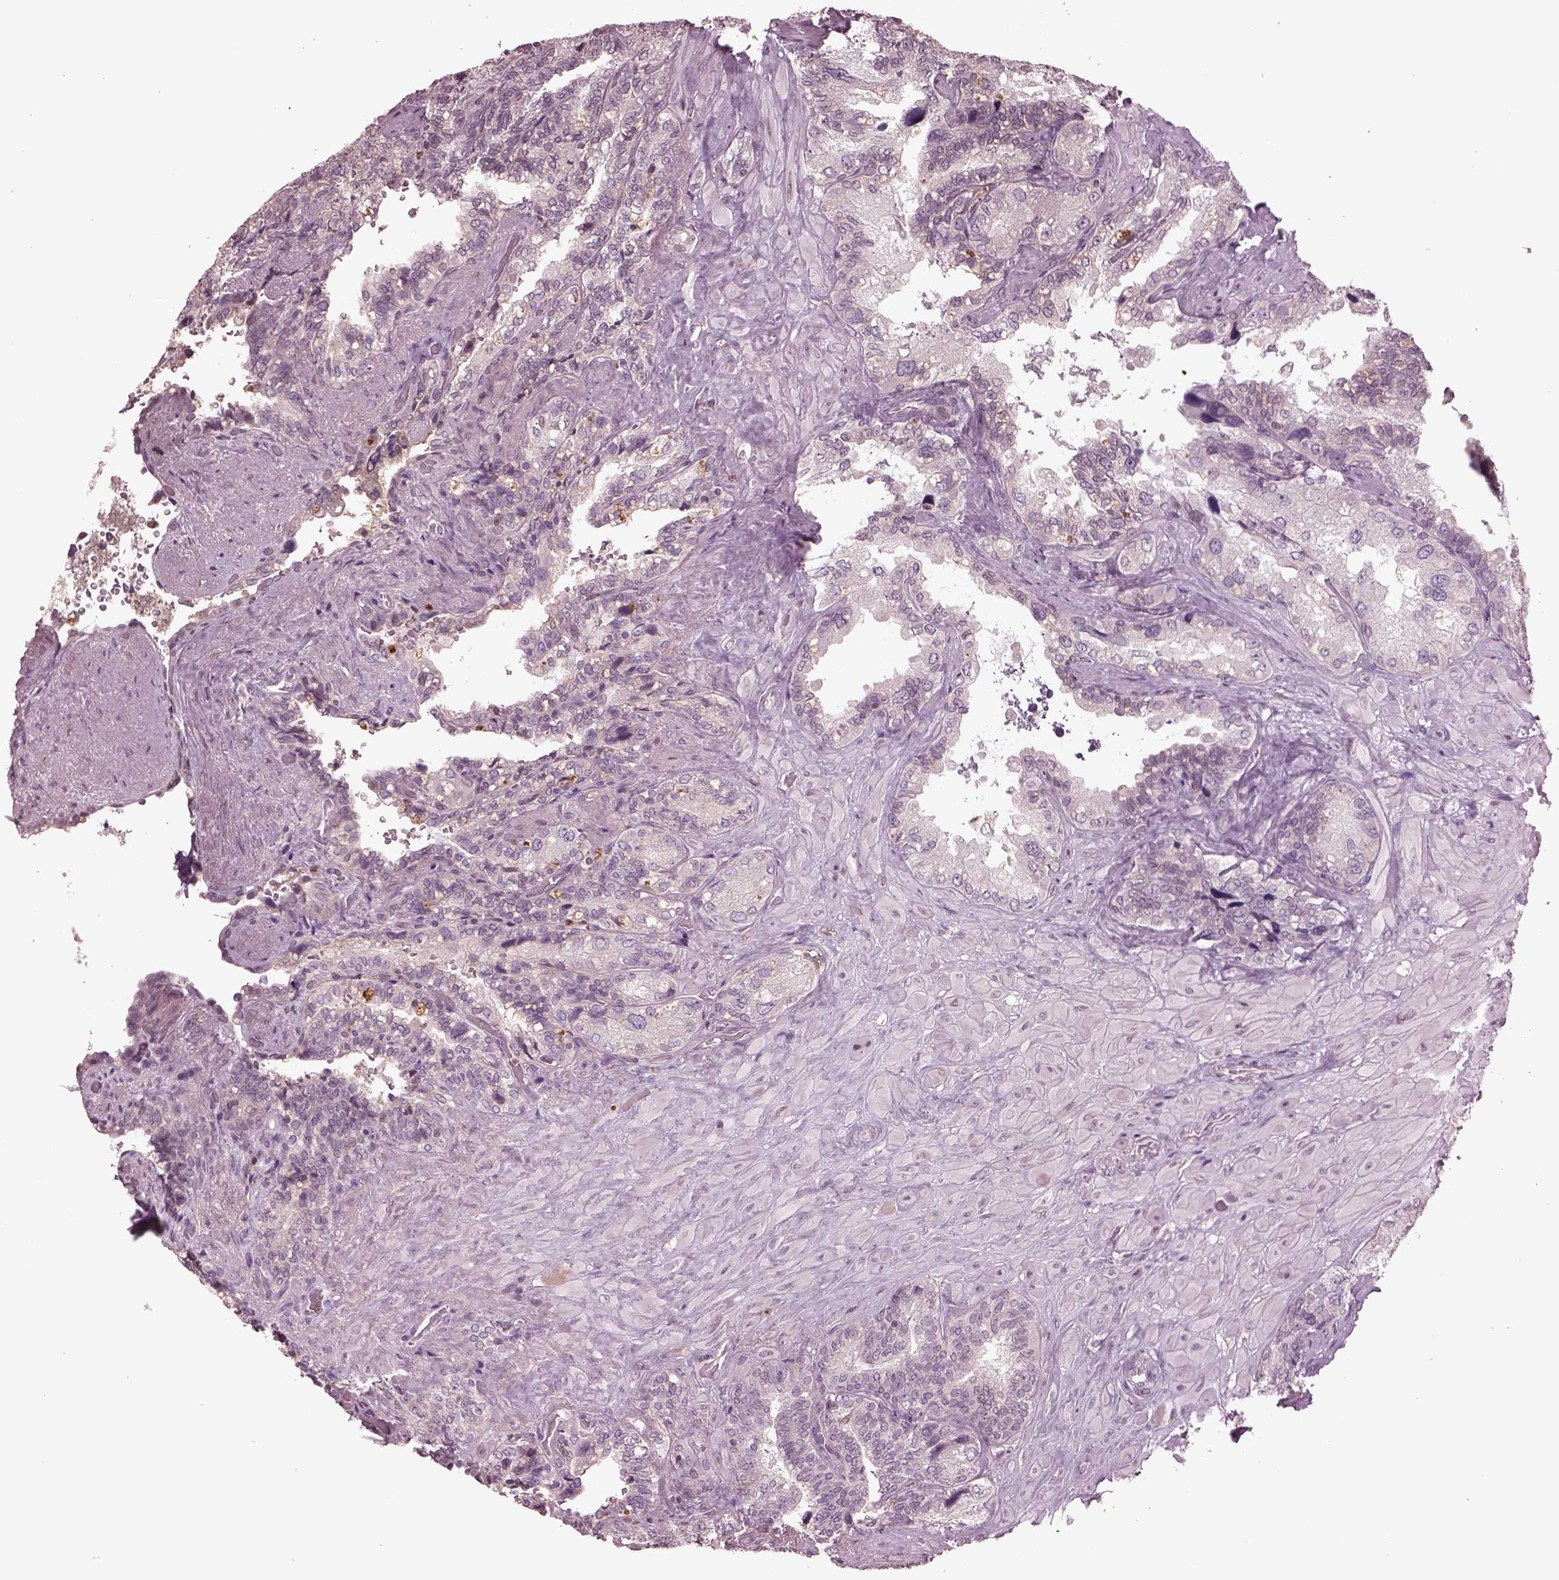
{"staining": {"intensity": "negative", "quantity": "none", "location": "none"}, "tissue": "seminal vesicle", "cell_type": "Glandular cells", "image_type": "normal", "snomed": [{"axis": "morphology", "description": "Normal tissue, NOS"}, {"axis": "topography", "description": "Seminal veicle"}], "caption": "A histopathology image of seminal vesicle stained for a protein demonstrates no brown staining in glandular cells.", "gene": "PTX4", "patient": {"sex": "male", "age": 69}}